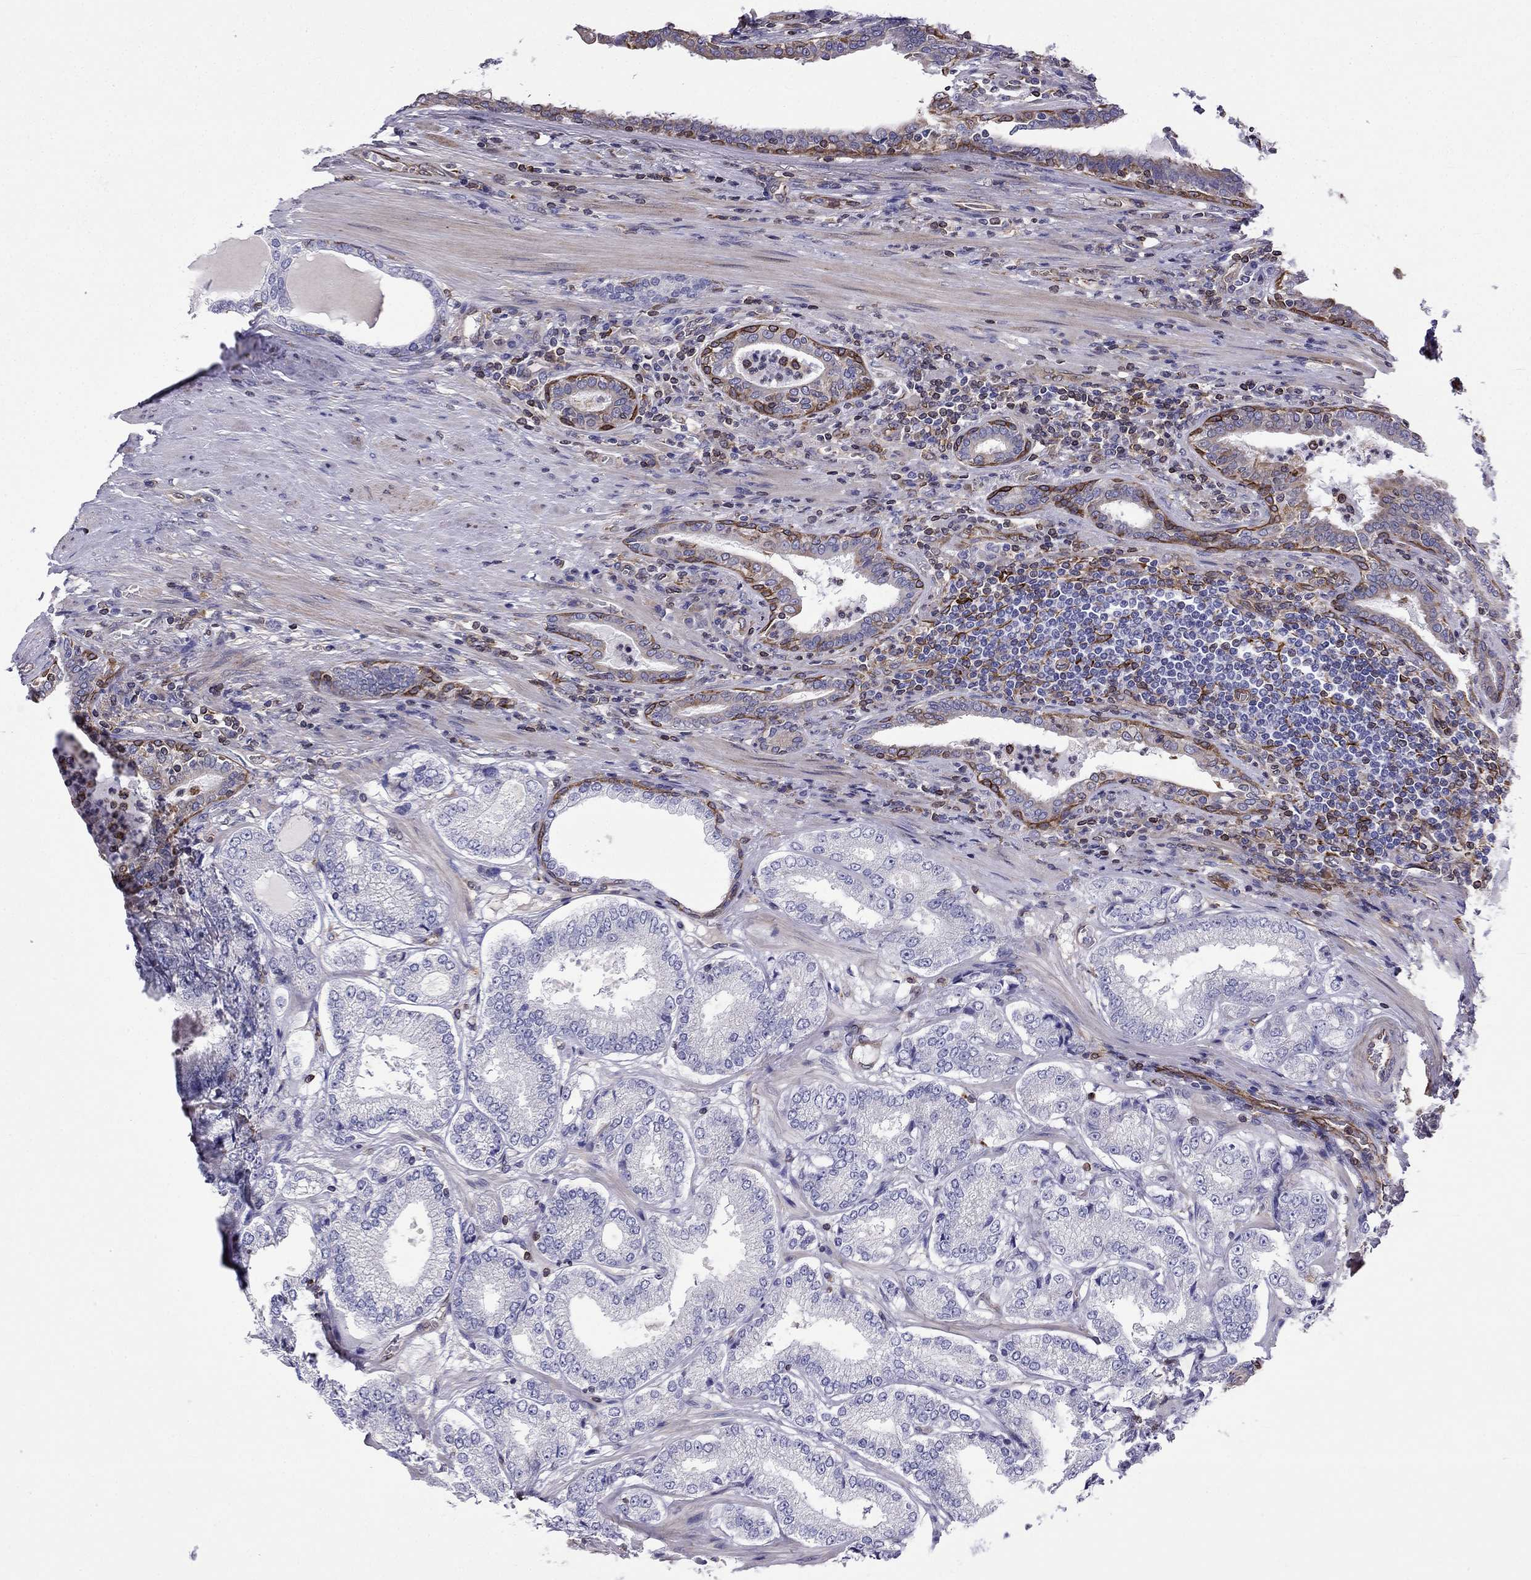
{"staining": {"intensity": "negative", "quantity": "none", "location": "none"}, "tissue": "prostate cancer", "cell_type": "Tumor cells", "image_type": "cancer", "snomed": [{"axis": "morphology", "description": "Adenocarcinoma, NOS"}, {"axis": "topography", "description": "Prostate"}], "caption": "Tumor cells are negative for brown protein staining in prostate cancer.", "gene": "GNAL", "patient": {"sex": "male", "age": 65}}